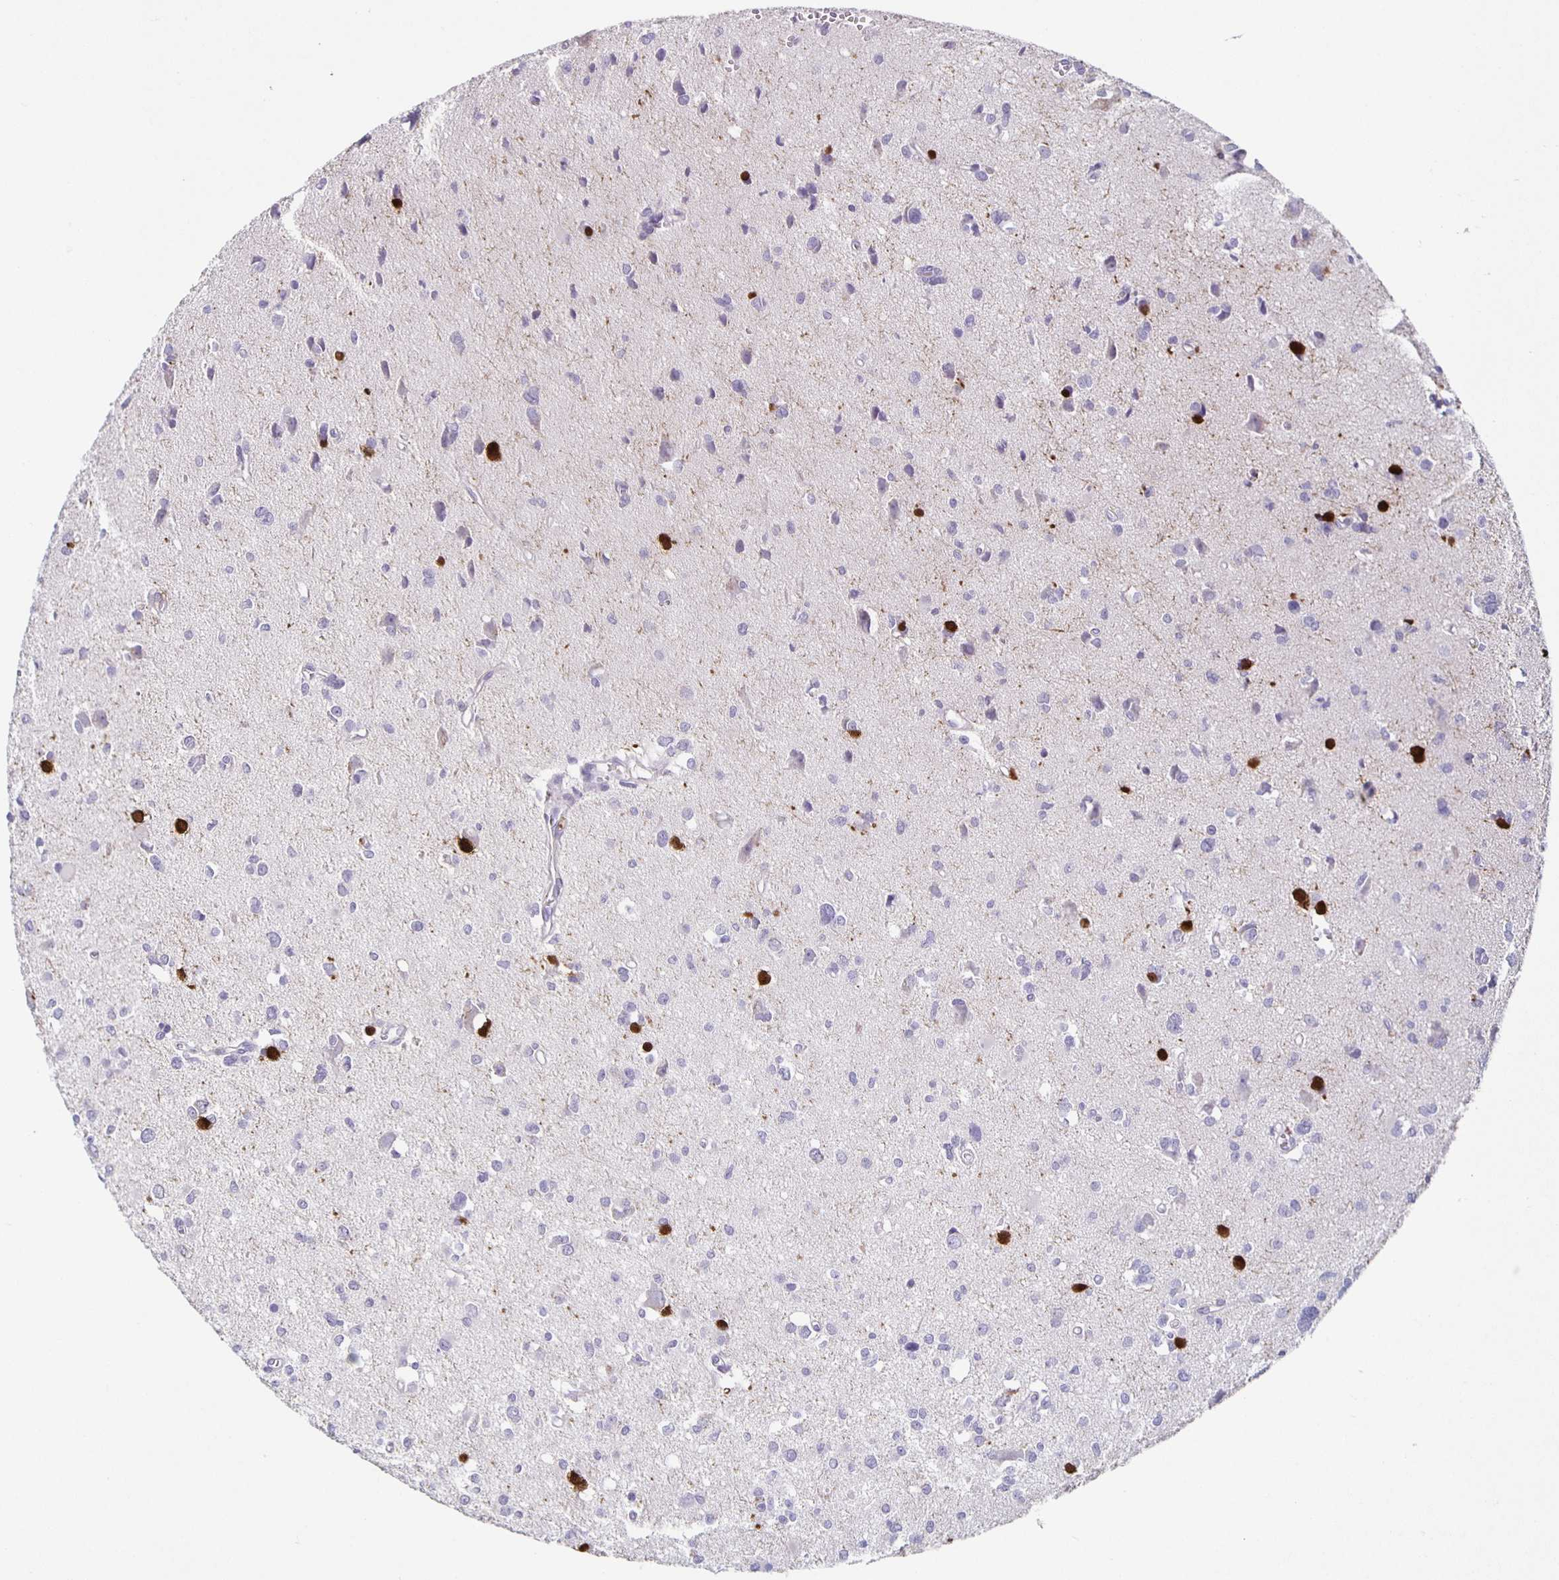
{"staining": {"intensity": "negative", "quantity": "none", "location": "none"}, "tissue": "glioma", "cell_type": "Tumor cells", "image_type": "cancer", "snomed": [{"axis": "morphology", "description": "Glioma, malignant, High grade"}, {"axis": "topography", "description": "Brain"}], "caption": "Histopathology image shows no protein staining in tumor cells of malignant high-grade glioma tissue. The staining was performed using DAB to visualize the protein expression in brown, while the nuclei were stained in blue with hematoxylin (Magnification: 20x).", "gene": "CARNS1", "patient": {"sex": "male", "age": 23}}